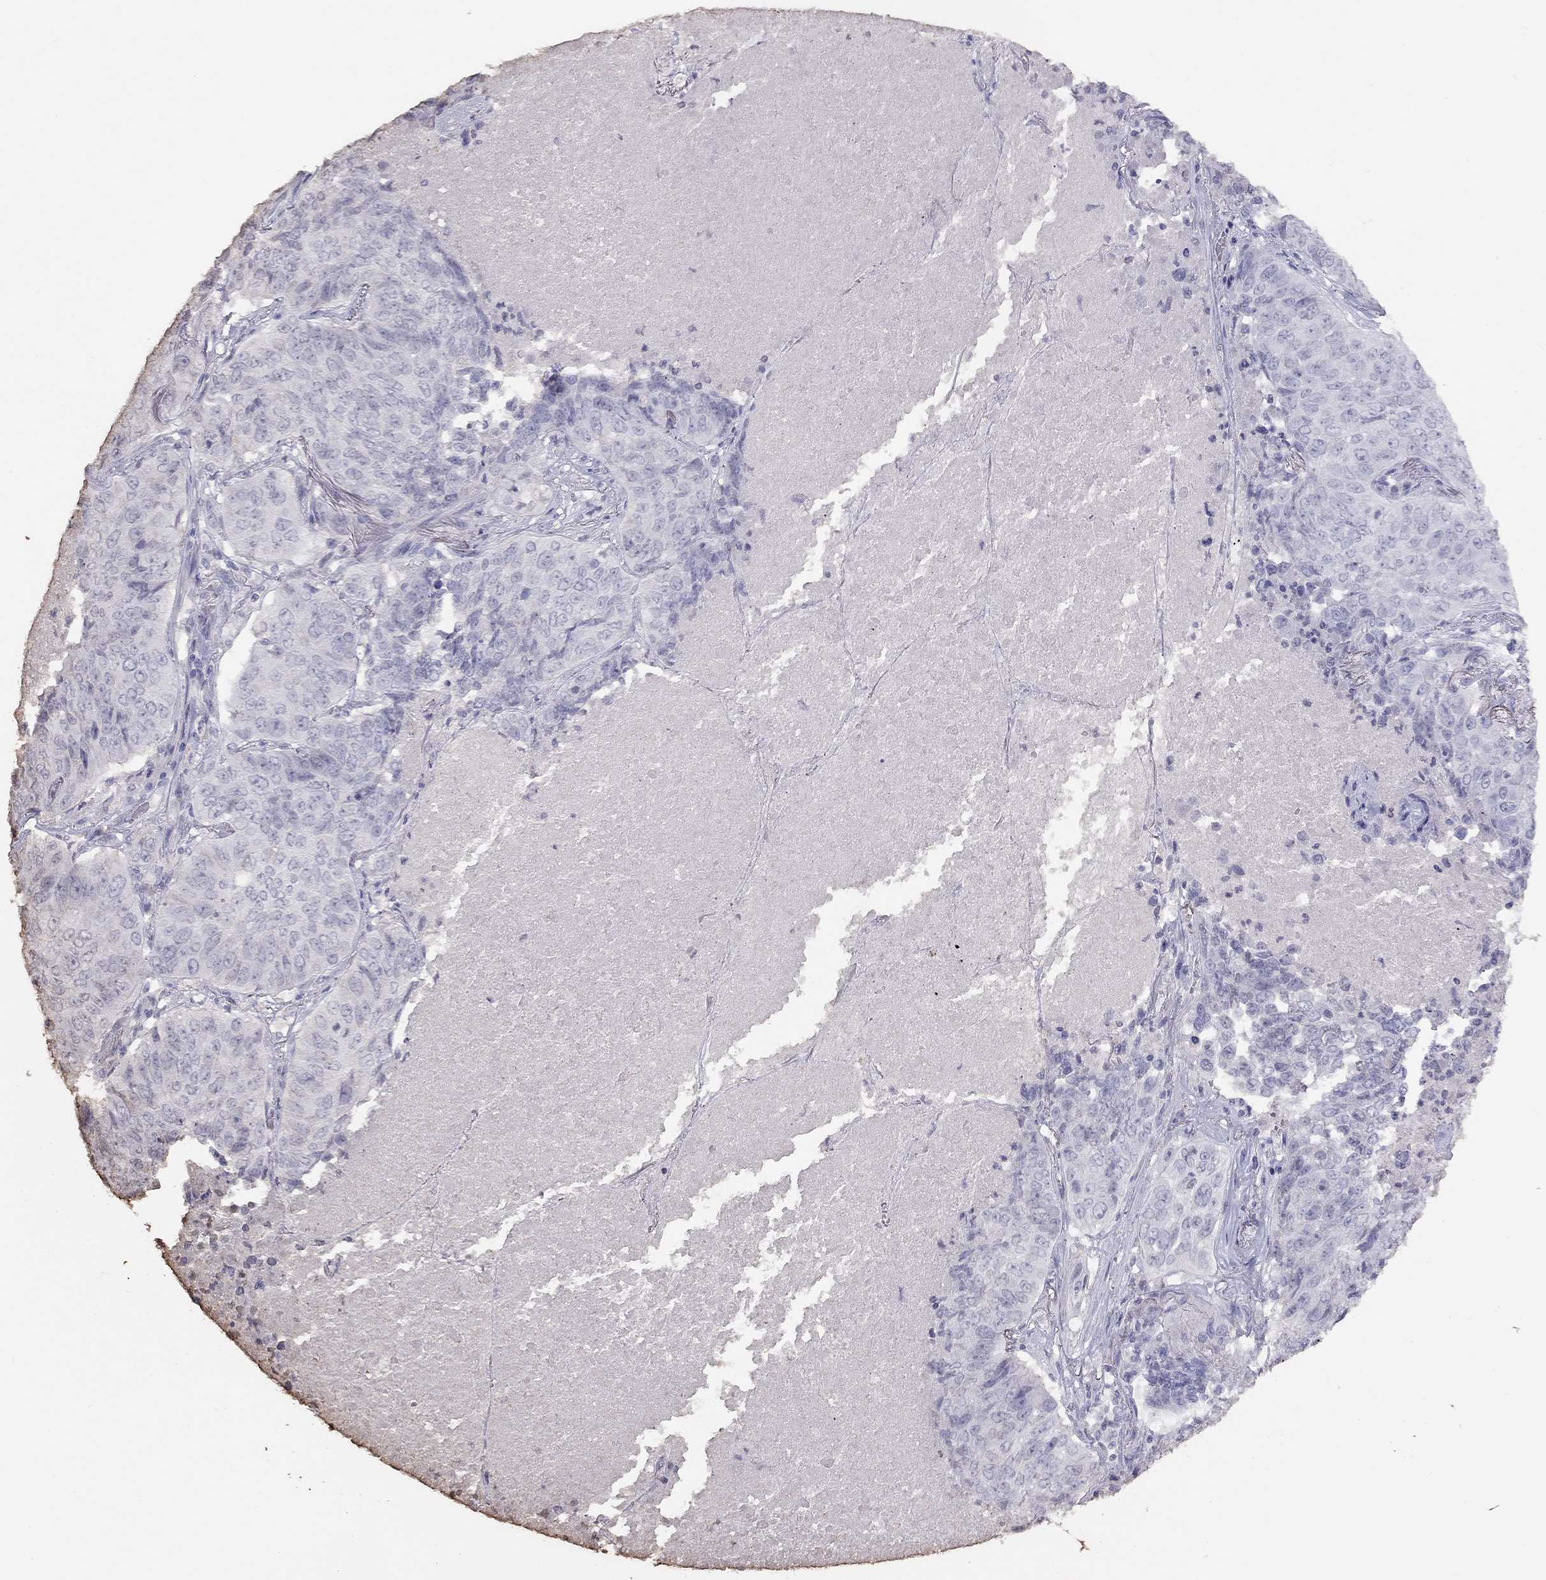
{"staining": {"intensity": "negative", "quantity": "none", "location": "none"}, "tissue": "lung cancer", "cell_type": "Tumor cells", "image_type": "cancer", "snomed": [{"axis": "morphology", "description": "Normal tissue, NOS"}, {"axis": "morphology", "description": "Squamous cell carcinoma, NOS"}, {"axis": "topography", "description": "Bronchus"}, {"axis": "topography", "description": "Lung"}], "caption": "A high-resolution micrograph shows immunohistochemistry staining of lung cancer (squamous cell carcinoma), which displays no significant positivity in tumor cells.", "gene": "SUN3", "patient": {"sex": "male", "age": 64}}